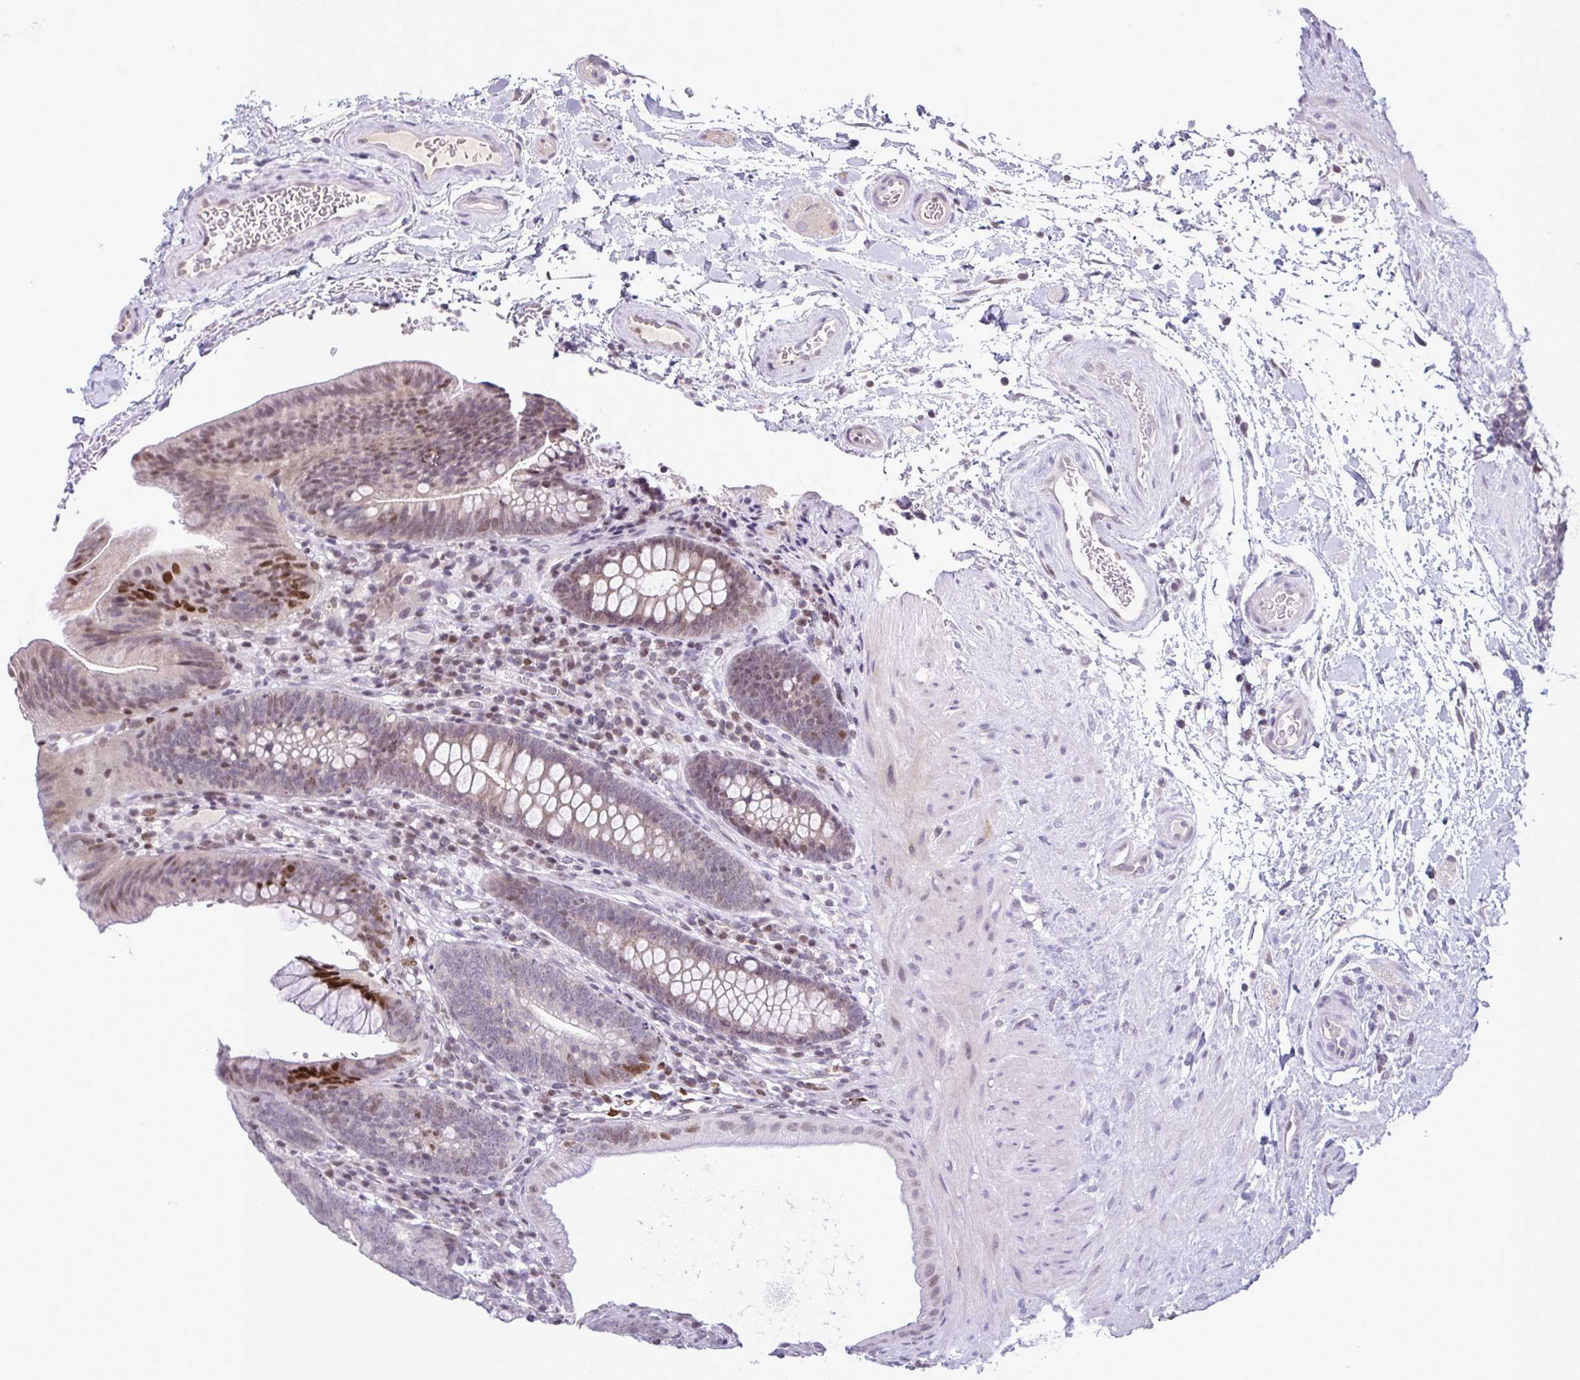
{"staining": {"intensity": "negative", "quantity": "none", "location": "none"}, "tissue": "colon", "cell_type": "Endothelial cells", "image_type": "normal", "snomed": [{"axis": "morphology", "description": "Normal tissue, NOS"}, {"axis": "morphology", "description": "Adenoma, NOS"}, {"axis": "topography", "description": "Soft tissue"}, {"axis": "topography", "description": "Colon"}], "caption": "Human colon stained for a protein using immunohistochemistry reveals no staining in endothelial cells.", "gene": "IRF1", "patient": {"sex": "male", "age": 47}}